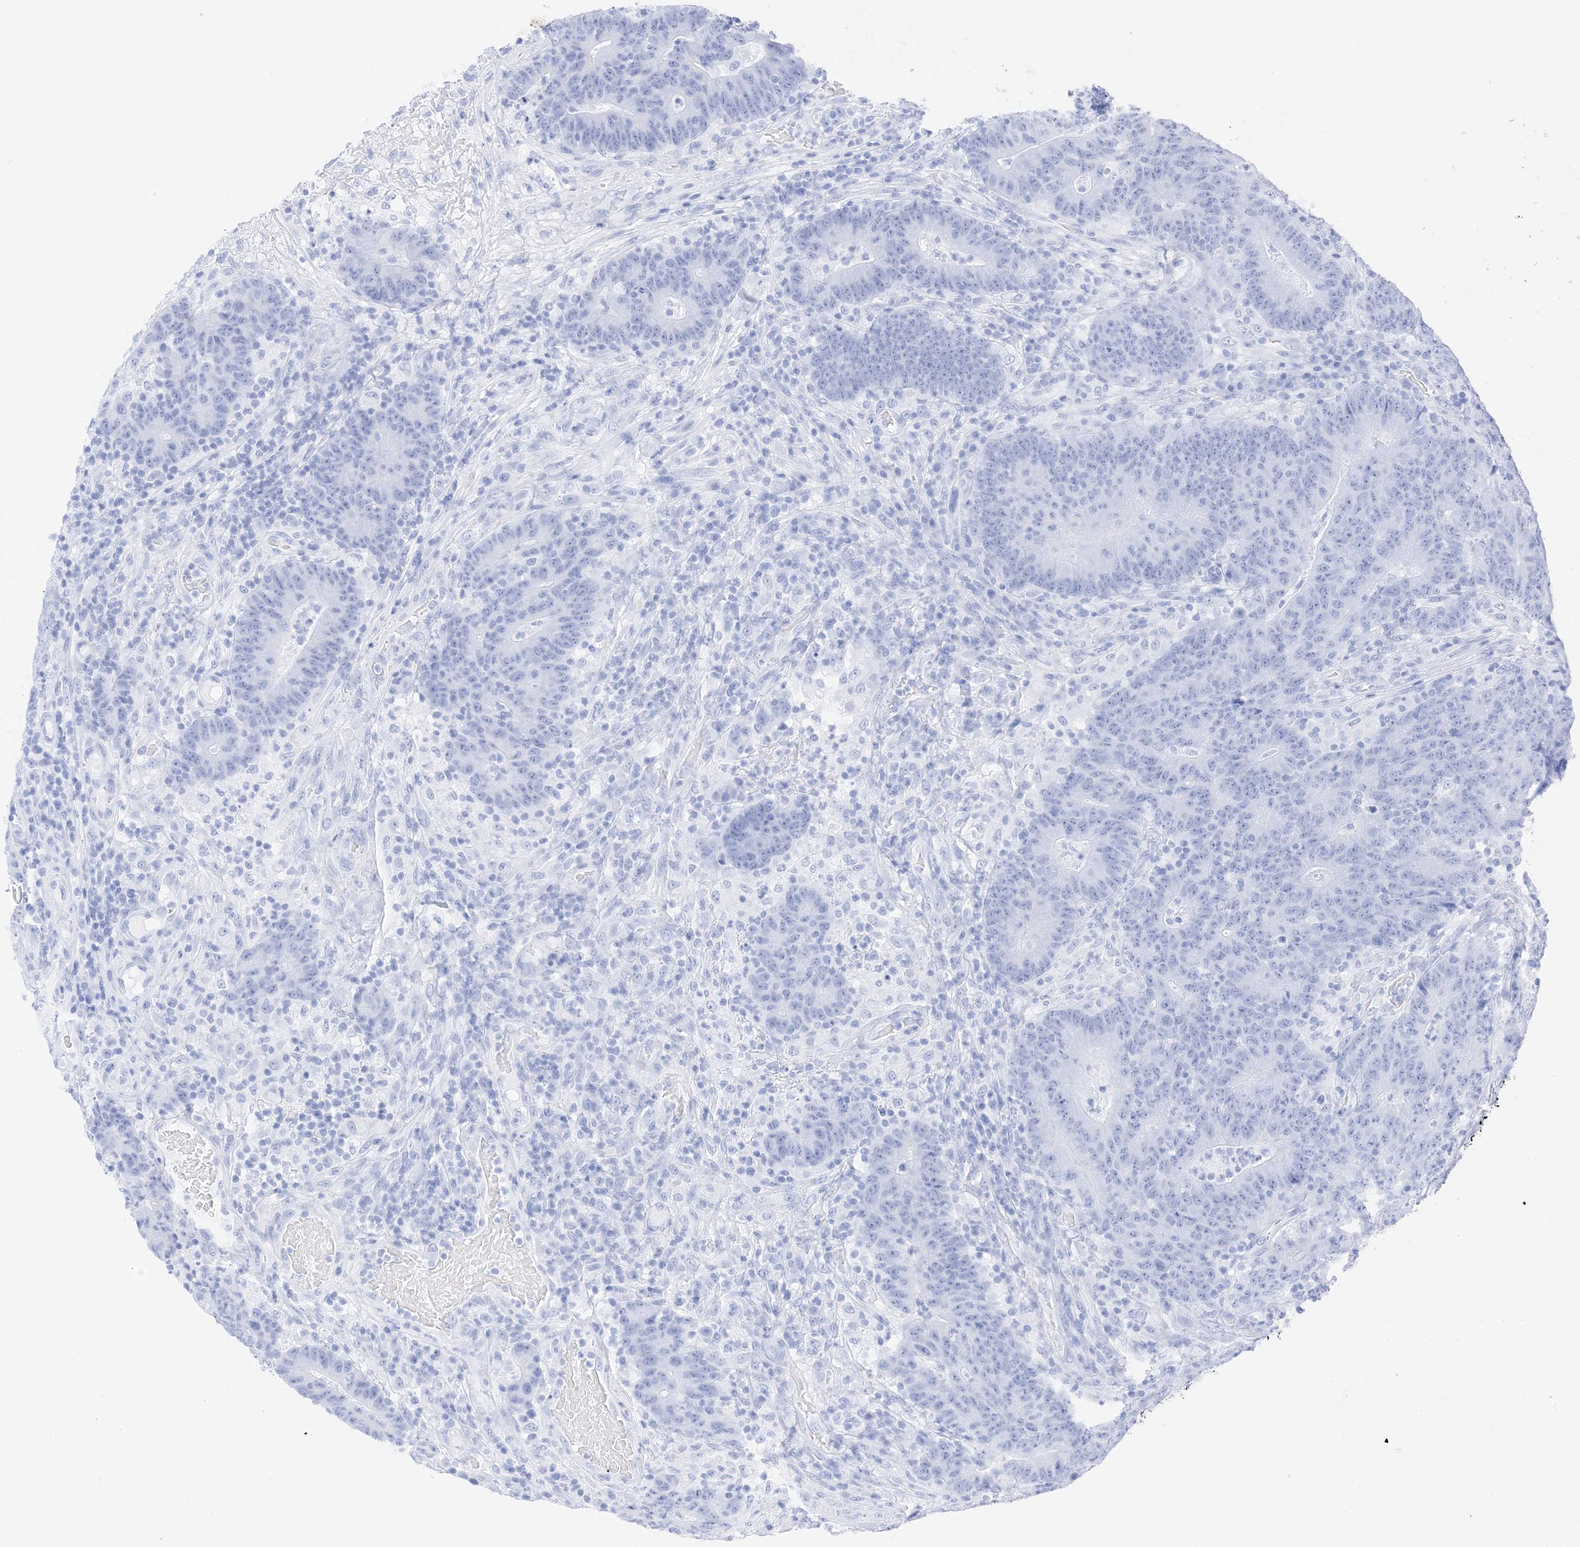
{"staining": {"intensity": "negative", "quantity": "none", "location": "none"}, "tissue": "colorectal cancer", "cell_type": "Tumor cells", "image_type": "cancer", "snomed": [{"axis": "morphology", "description": "Normal tissue, NOS"}, {"axis": "morphology", "description": "Adenocarcinoma, NOS"}, {"axis": "topography", "description": "Colon"}], "caption": "Protein analysis of colorectal cancer (adenocarcinoma) reveals no significant staining in tumor cells.", "gene": "MUC17", "patient": {"sex": "female", "age": 75}}